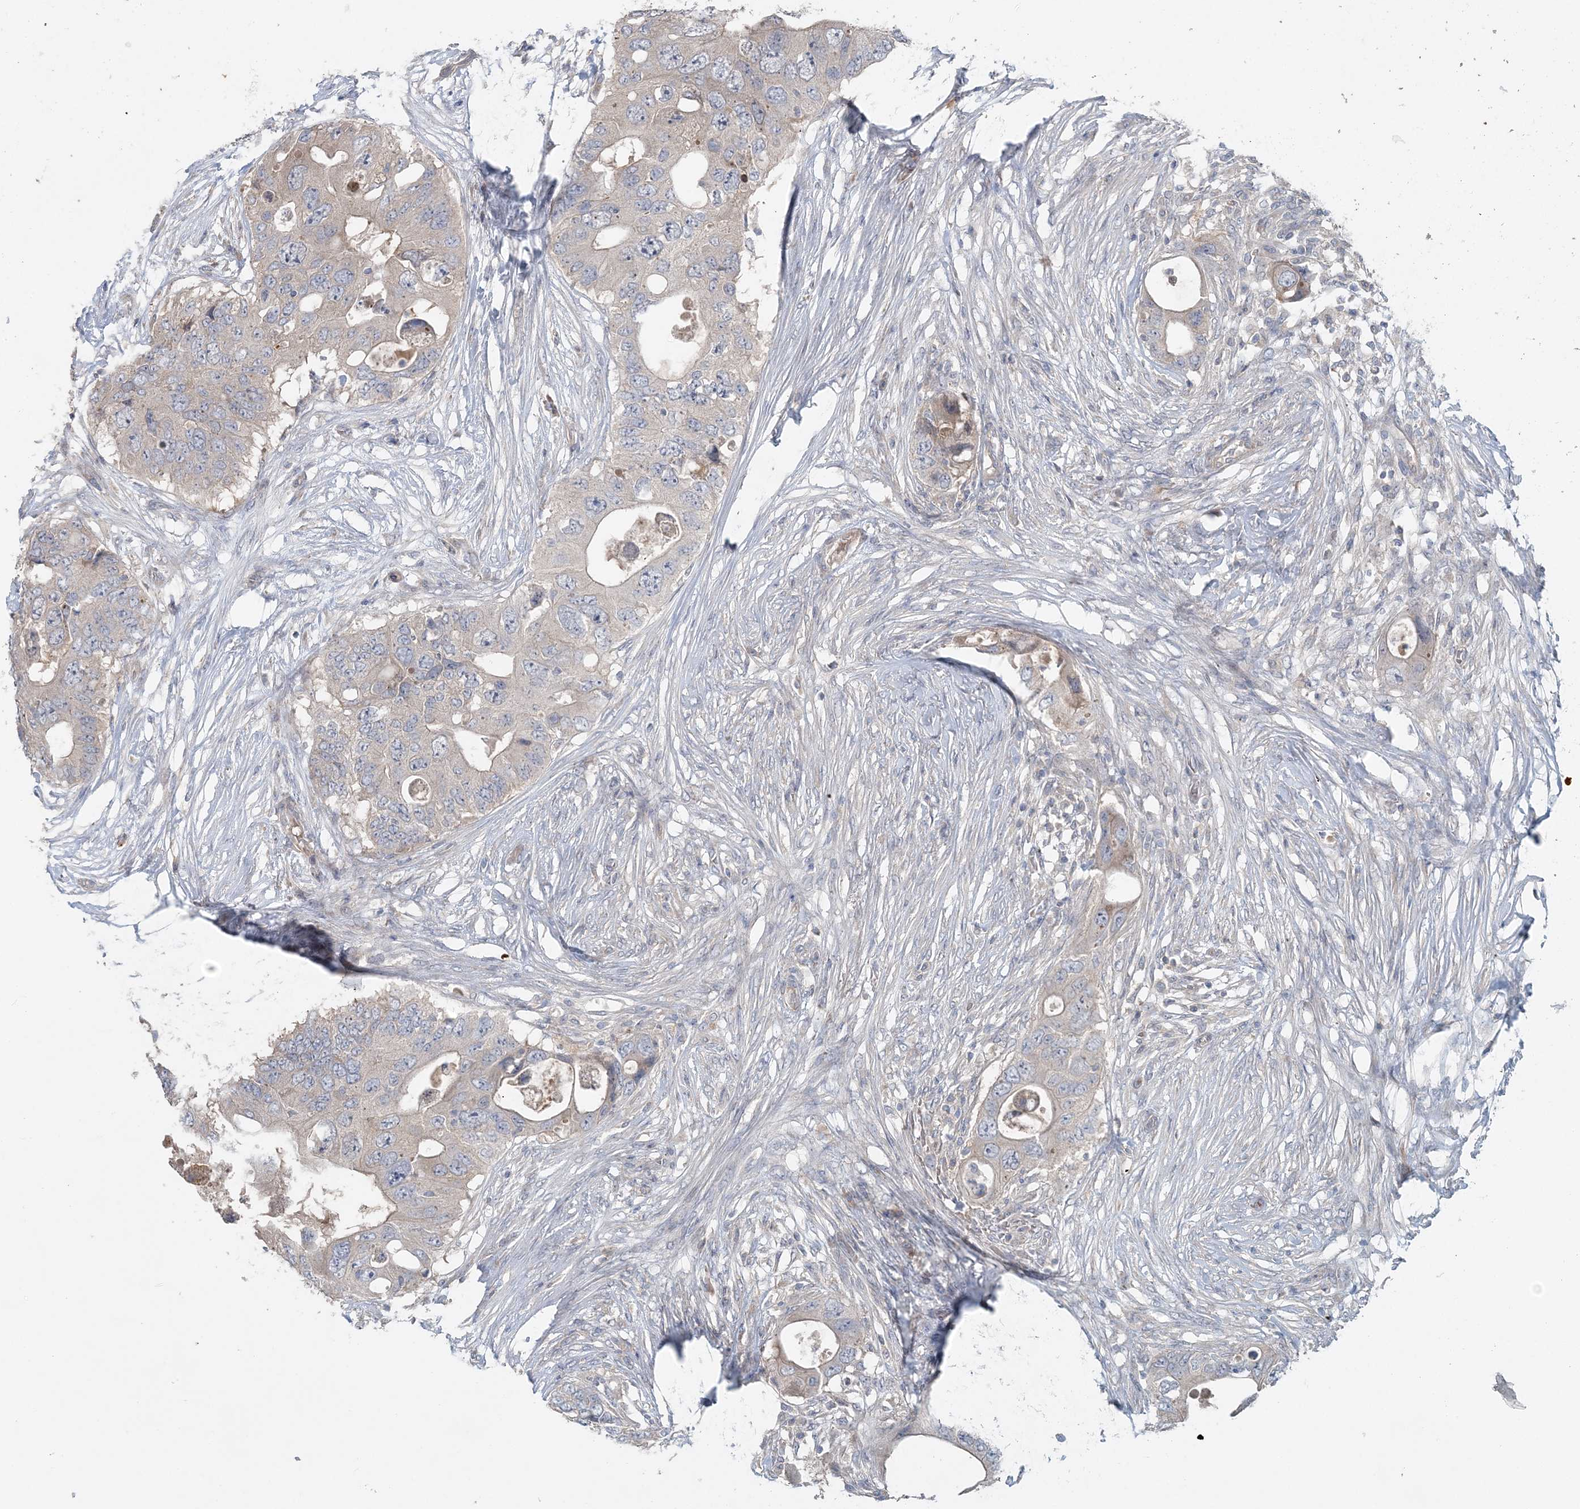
{"staining": {"intensity": "negative", "quantity": "none", "location": "none"}, "tissue": "colorectal cancer", "cell_type": "Tumor cells", "image_type": "cancer", "snomed": [{"axis": "morphology", "description": "Adenocarcinoma, NOS"}, {"axis": "topography", "description": "Colon"}], "caption": "This is a photomicrograph of immunohistochemistry (IHC) staining of adenocarcinoma (colorectal), which shows no staining in tumor cells.", "gene": "SLC4A10", "patient": {"sex": "male", "age": 71}}